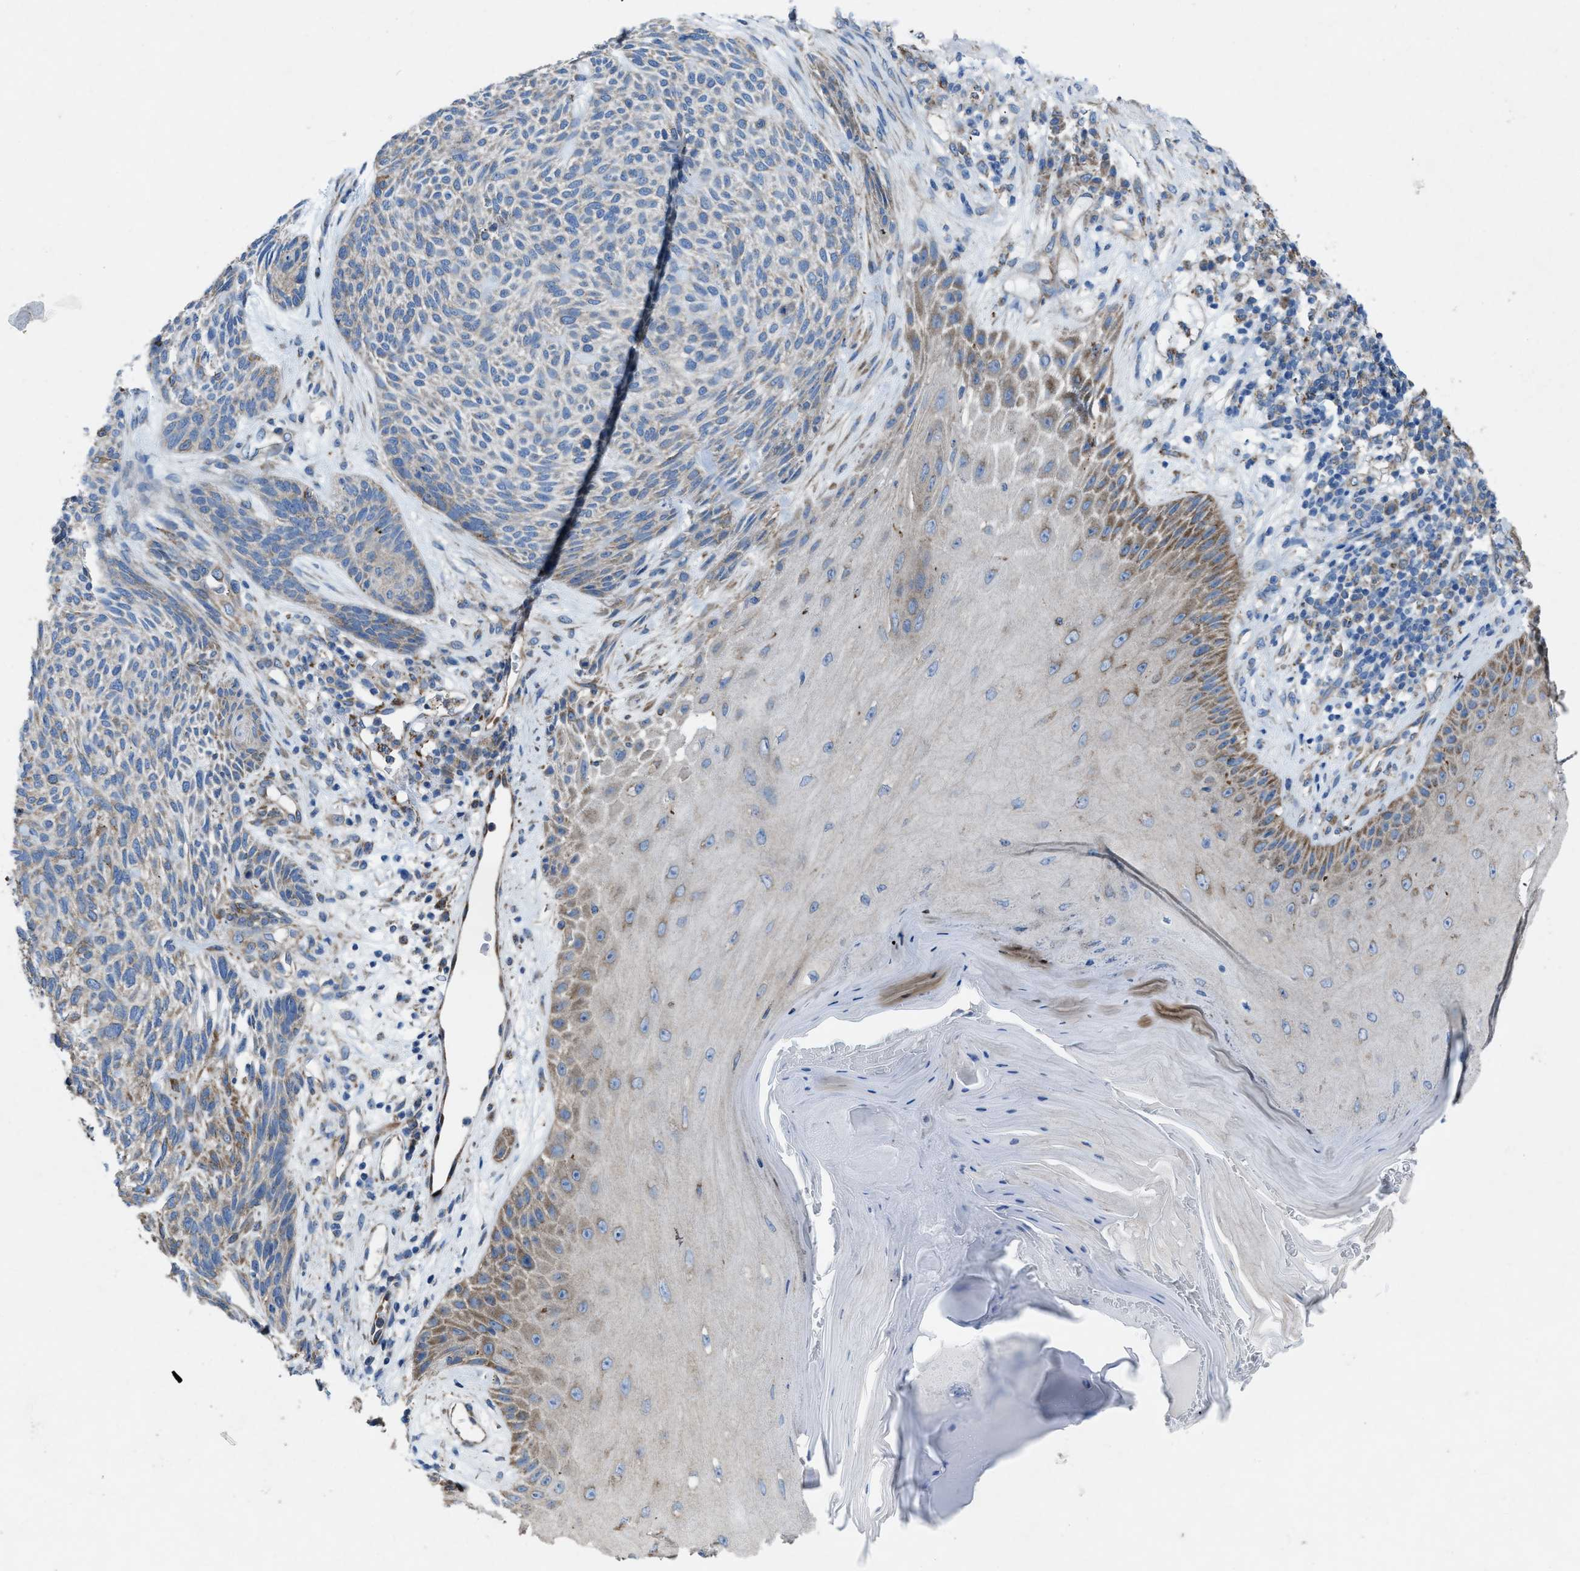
{"staining": {"intensity": "weak", "quantity": "<25%", "location": "cytoplasmic/membranous"}, "tissue": "skin cancer", "cell_type": "Tumor cells", "image_type": "cancer", "snomed": [{"axis": "morphology", "description": "Basal cell carcinoma"}, {"axis": "topography", "description": "Skin"}], "caption": "Skin cancer (basal cell carcinoma) was stained to show a protein in brown. There is no significant positivity in tumor cells.", "gene": "DOLPP1", "patient": {"sex": "male", "age": 55}}